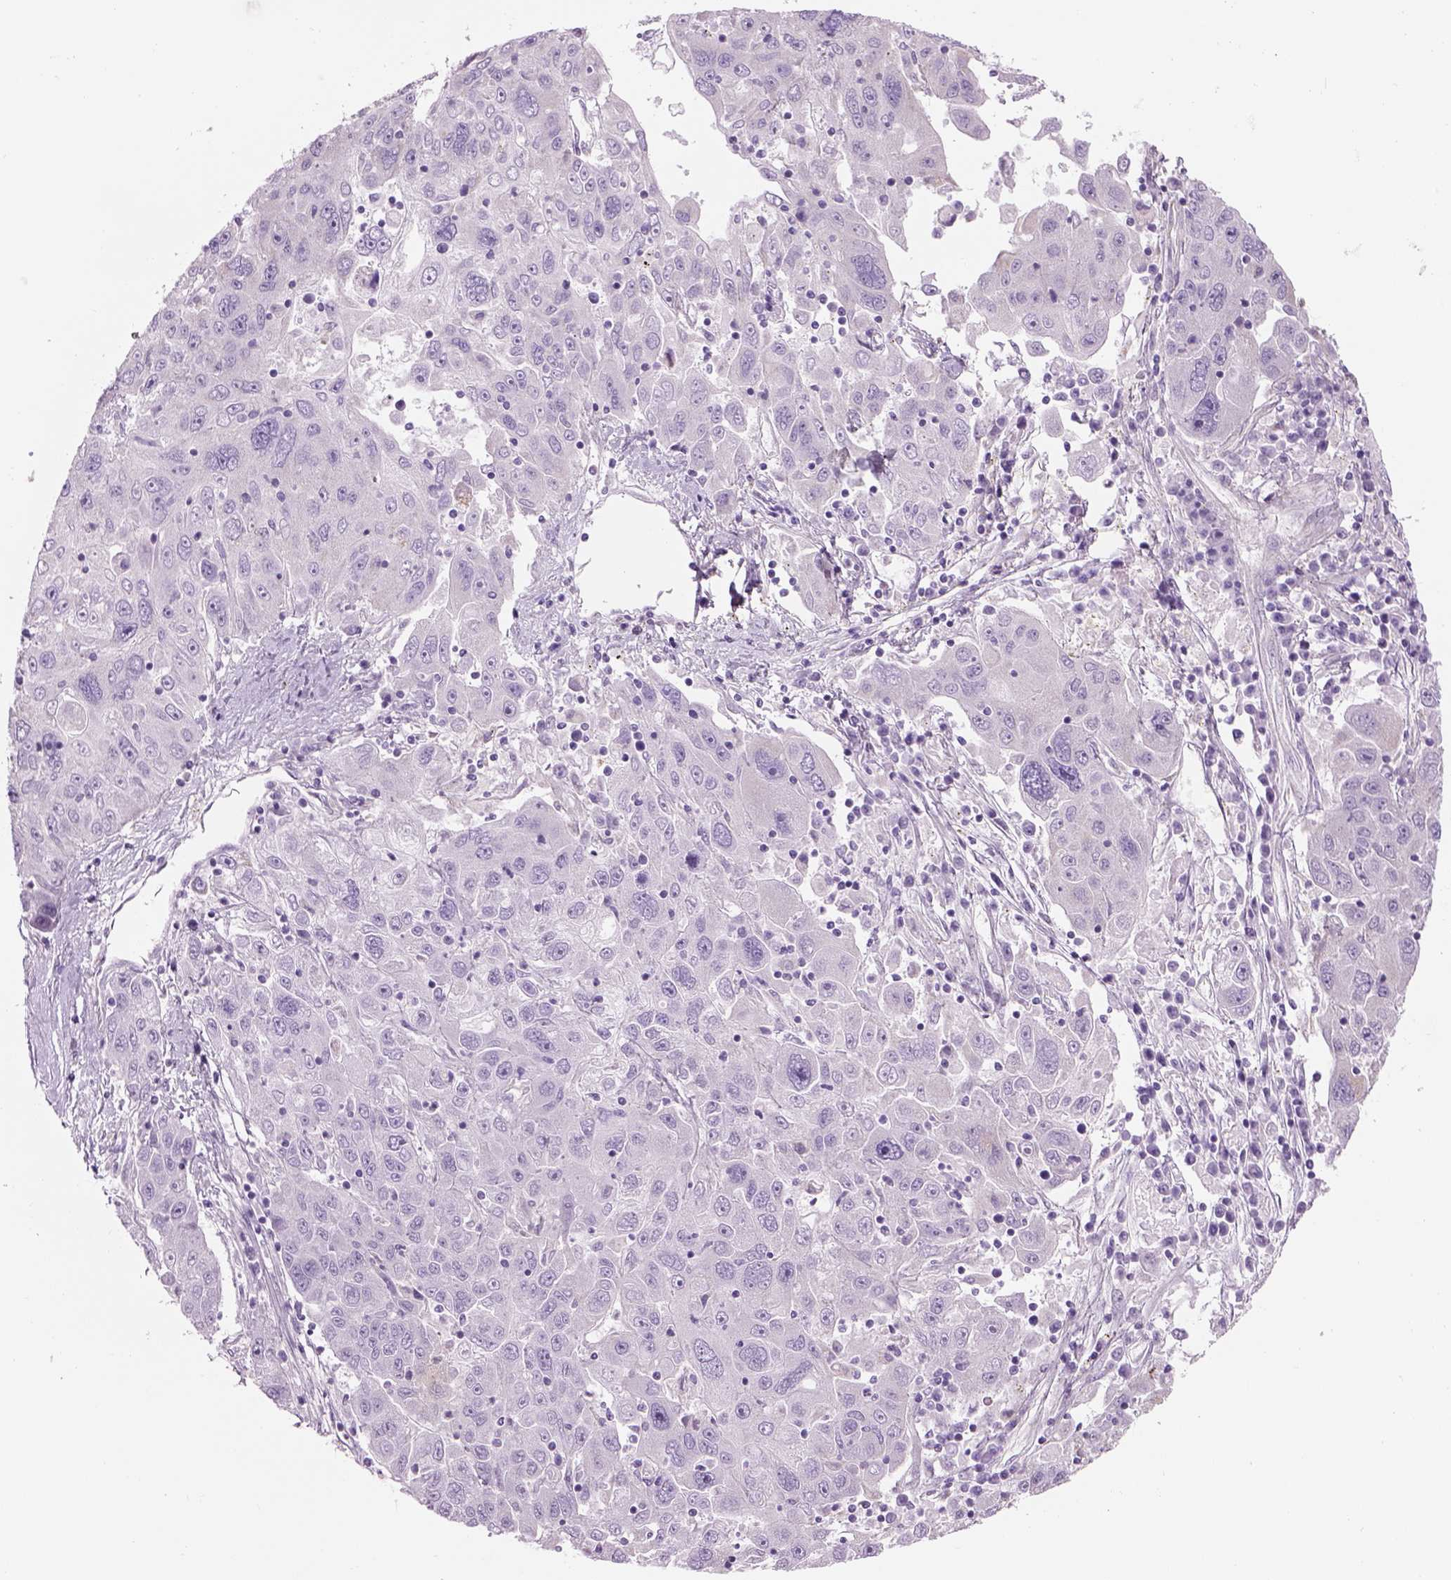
{"staining": {"intensity": "negative", "quantity": "none", "location": "none"}, "tissue": "stomach cancer", "cell_type": "Tumor cells", "image_type": "cancer", "snomed": [{"axis": "morphology", "description": "Adenocarcinoma, NOS"}, {"axis": "topography", "description": "Stomach"}], "caption": "Immunohistochemical staining of stomach adenocarcinoma displays no significant expression in tumor cells.", "gene": "IFT52", "patient": {"sex": "male", "age": 56}}